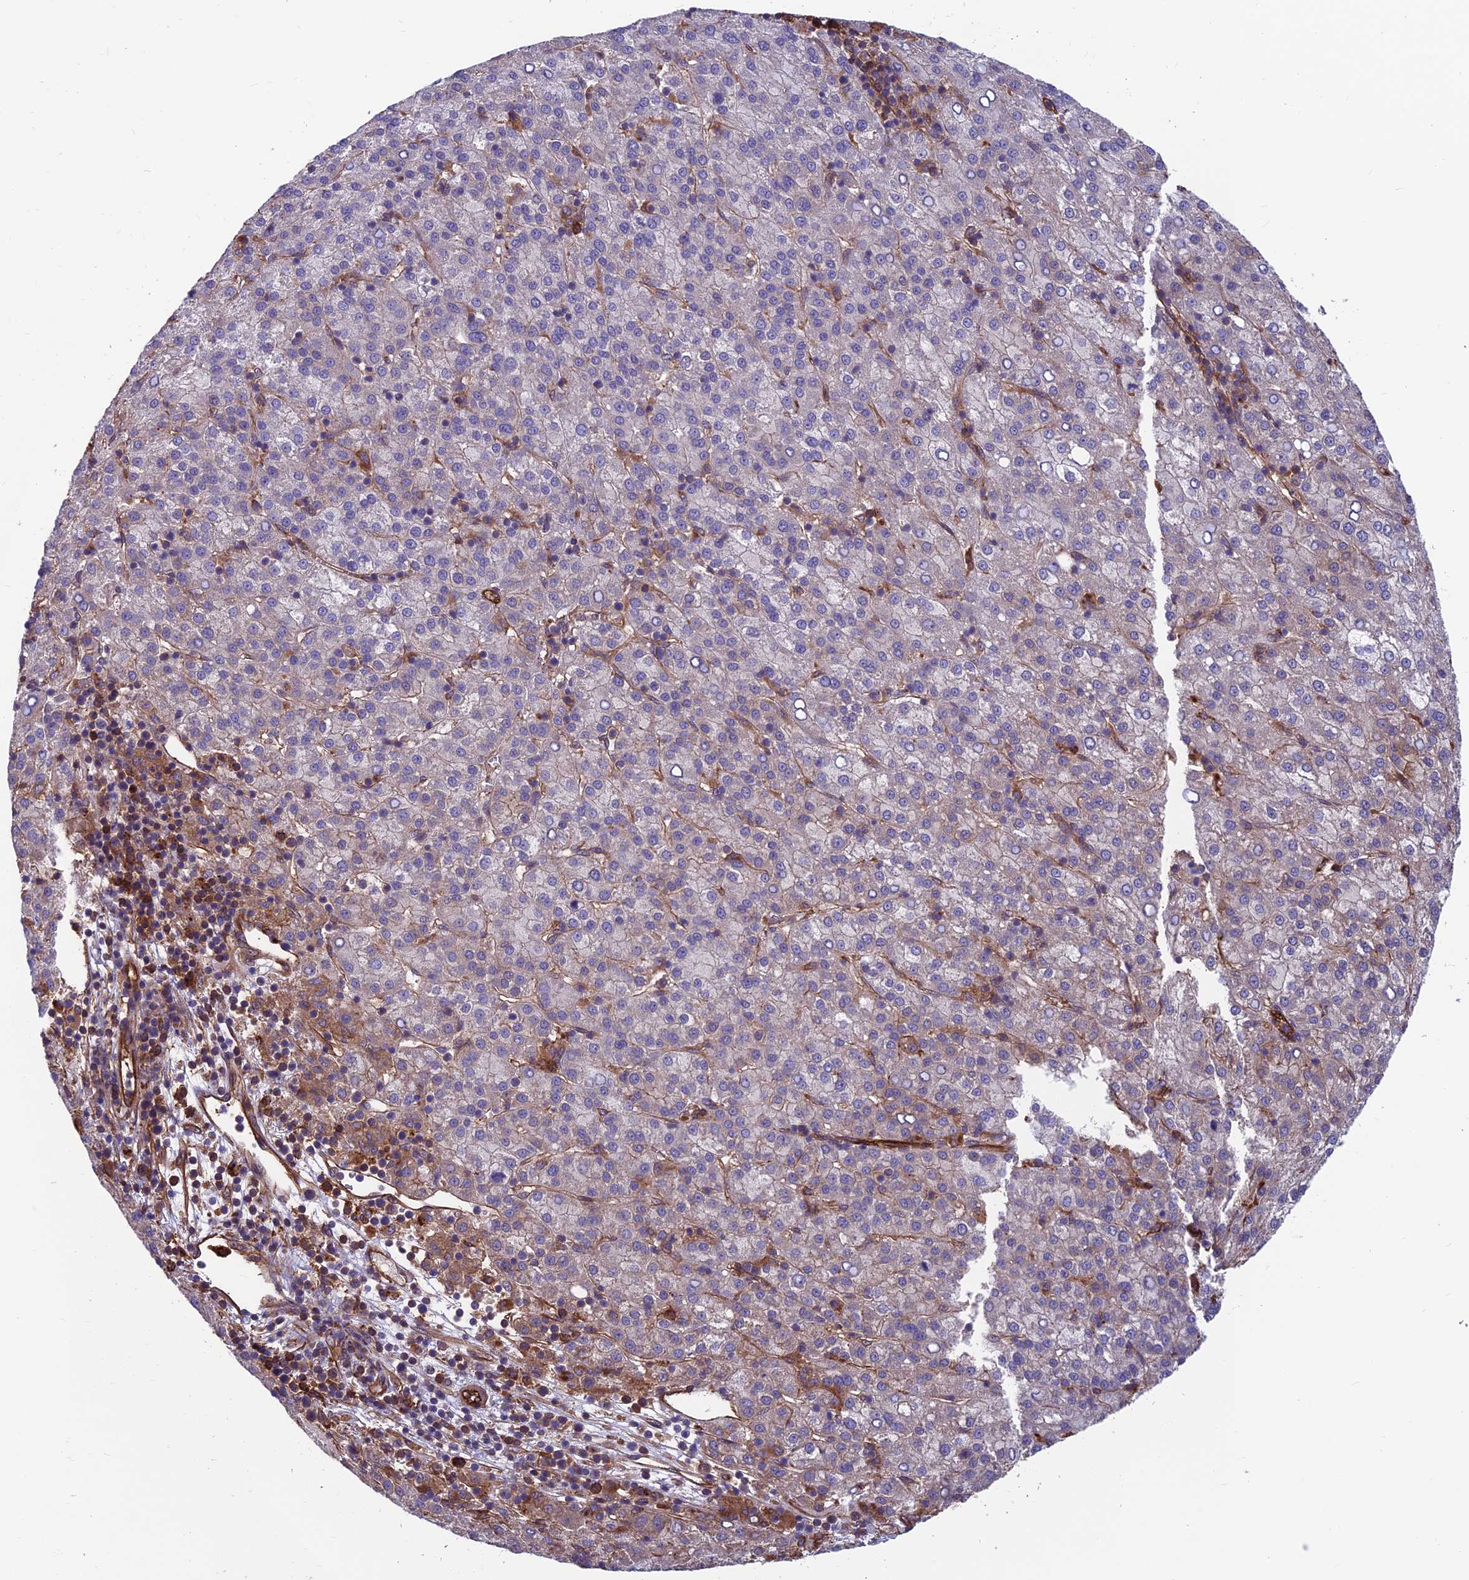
{"staining": {"intensity": "moderate", "quantity": "25%-75%", "location": "cytoplasmic/membranous"}, "tissue": "liver cancer", "cell_type": "Tumor cells", "image_type": "cancer", "snomed": [{"axis": "morphology", "description": "Carcinoma, Hepatocellular, NOS"}, {"axis": "topography", "description": "Liver"}], "caption": "Immunohistochemistry (DAB) staining of human hepatocellular carcinoma (liver) shows moderate cytoplasmic/membranous protein expression in about 25%-75% of tumor cells.", "gene": "RTN4RL1", "patient": {"sex": "female", "age": 58}}